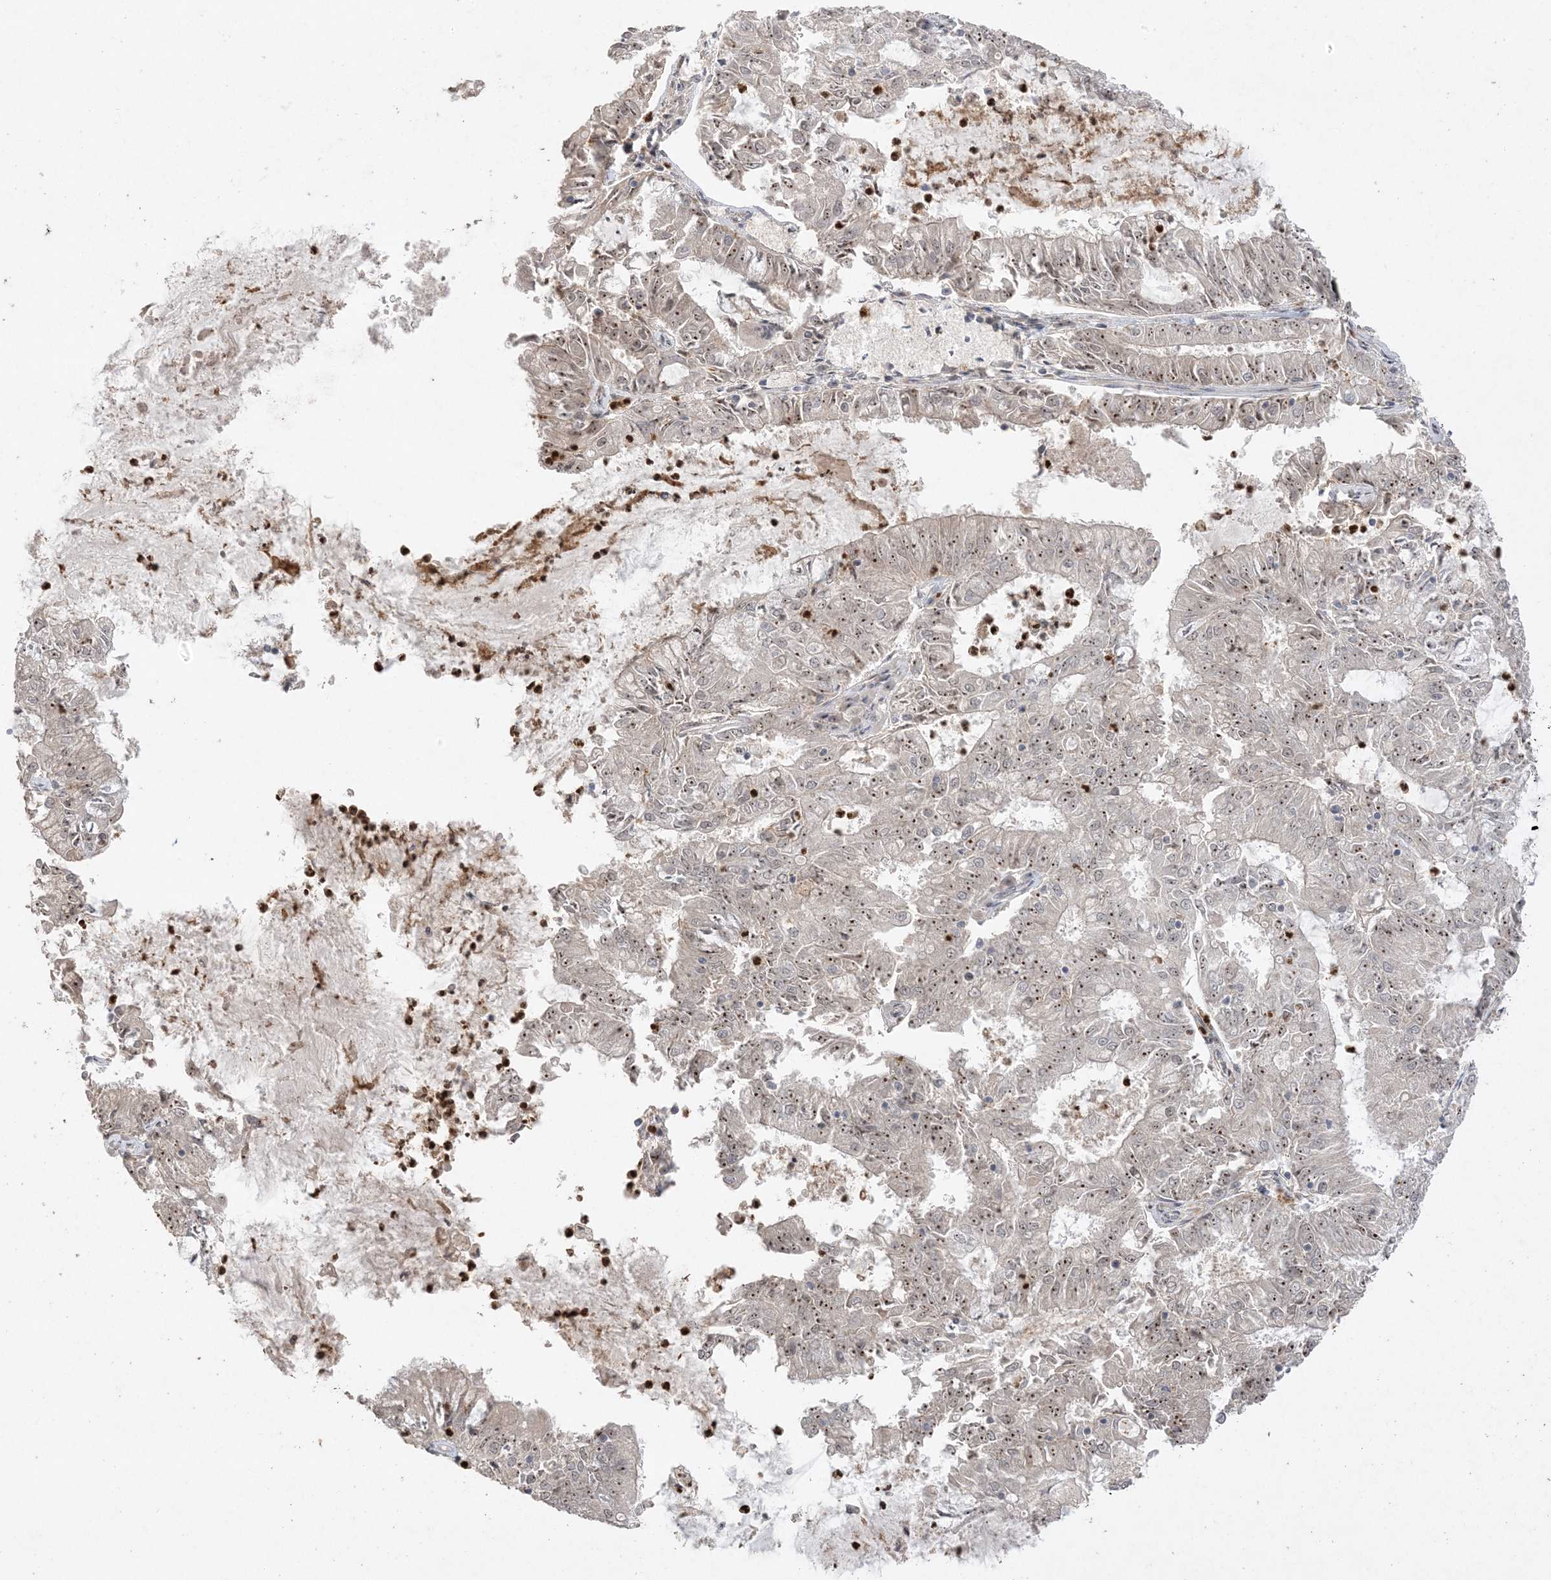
{"staining": {"intensity": "moderate", "quantity": ">75%", "location": "nuclear"}, "tissue": "endometrial cancer", "cell_type": "Tumor cells", "image_type": "cancer", "snomed": [{"axis": "morphology", "description": "Adenocarcinoma, NOS"}, {"axis": "topography", "description": "Endometrium"}], "caption": "A photomicrograph of endometrial cancer (adenocarcinoma) stained for a protein reveals moderate nuclear brown staining in tumor cells.", "gene": "DDX18", "patient": {"sex": "female", "age": 57}}